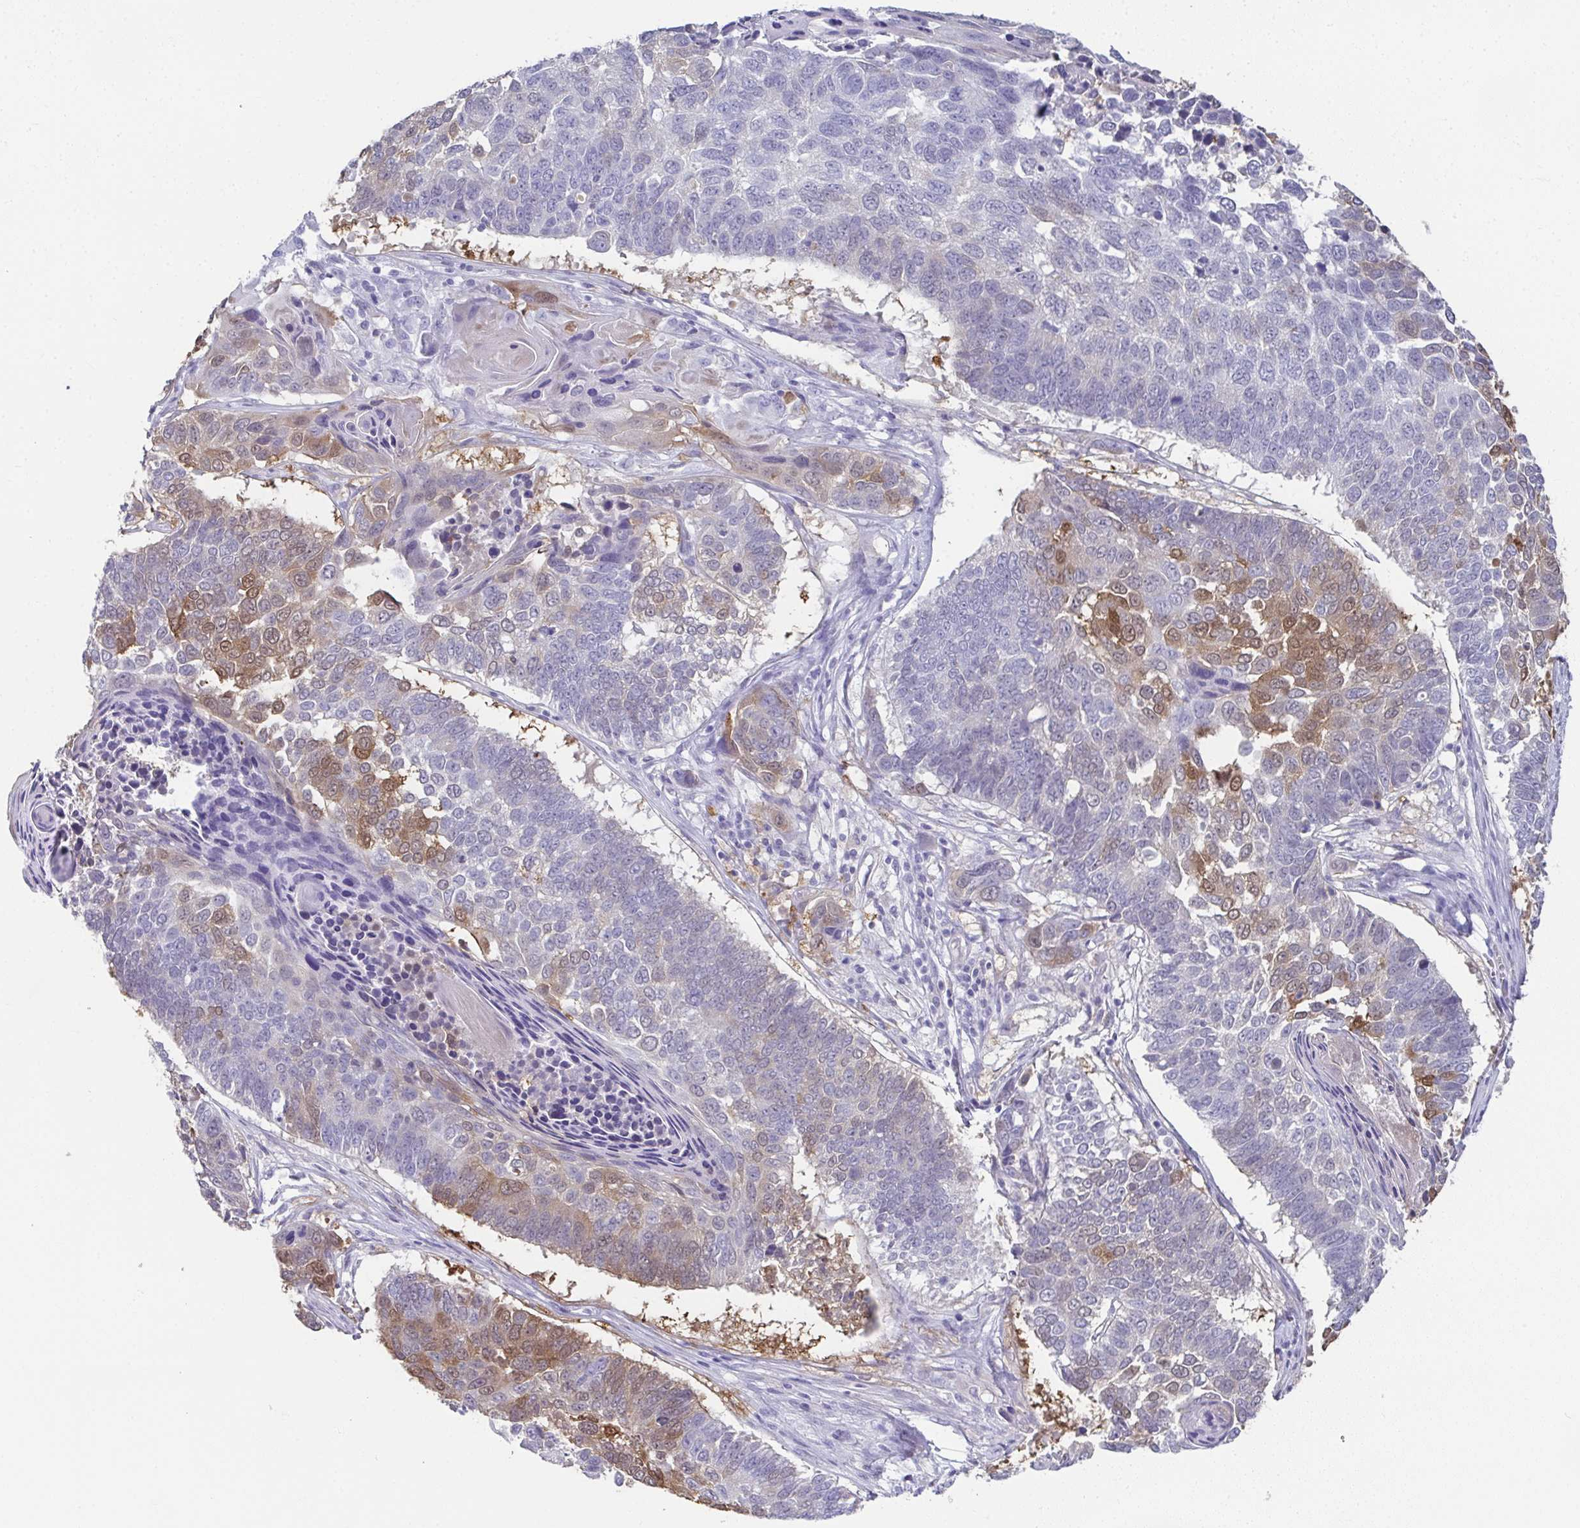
{"staining": {"intensity": "moderate", "quantity": "<25%", "location": "cytoplasmic/membranous,nuclear"}, "tissue": "lung cancer", "cell_type": "Tumor cells", "image_type": "cancer", "snomed": [{"axis": "morphology", "description": "Squamous cell carcinoma, NOS"}, {"axis": "topography", "description": "Lung"}], "caption": "There is low levels of moderate cytoplasmic/membranous and nuclear expression in tumor cells of lung cancer (squamous cell carcinoma), as demonstrated by immunohistochemical staining (brown color).", "gene": "RBP1", "patient": {"sex": "male", "age": 73}}